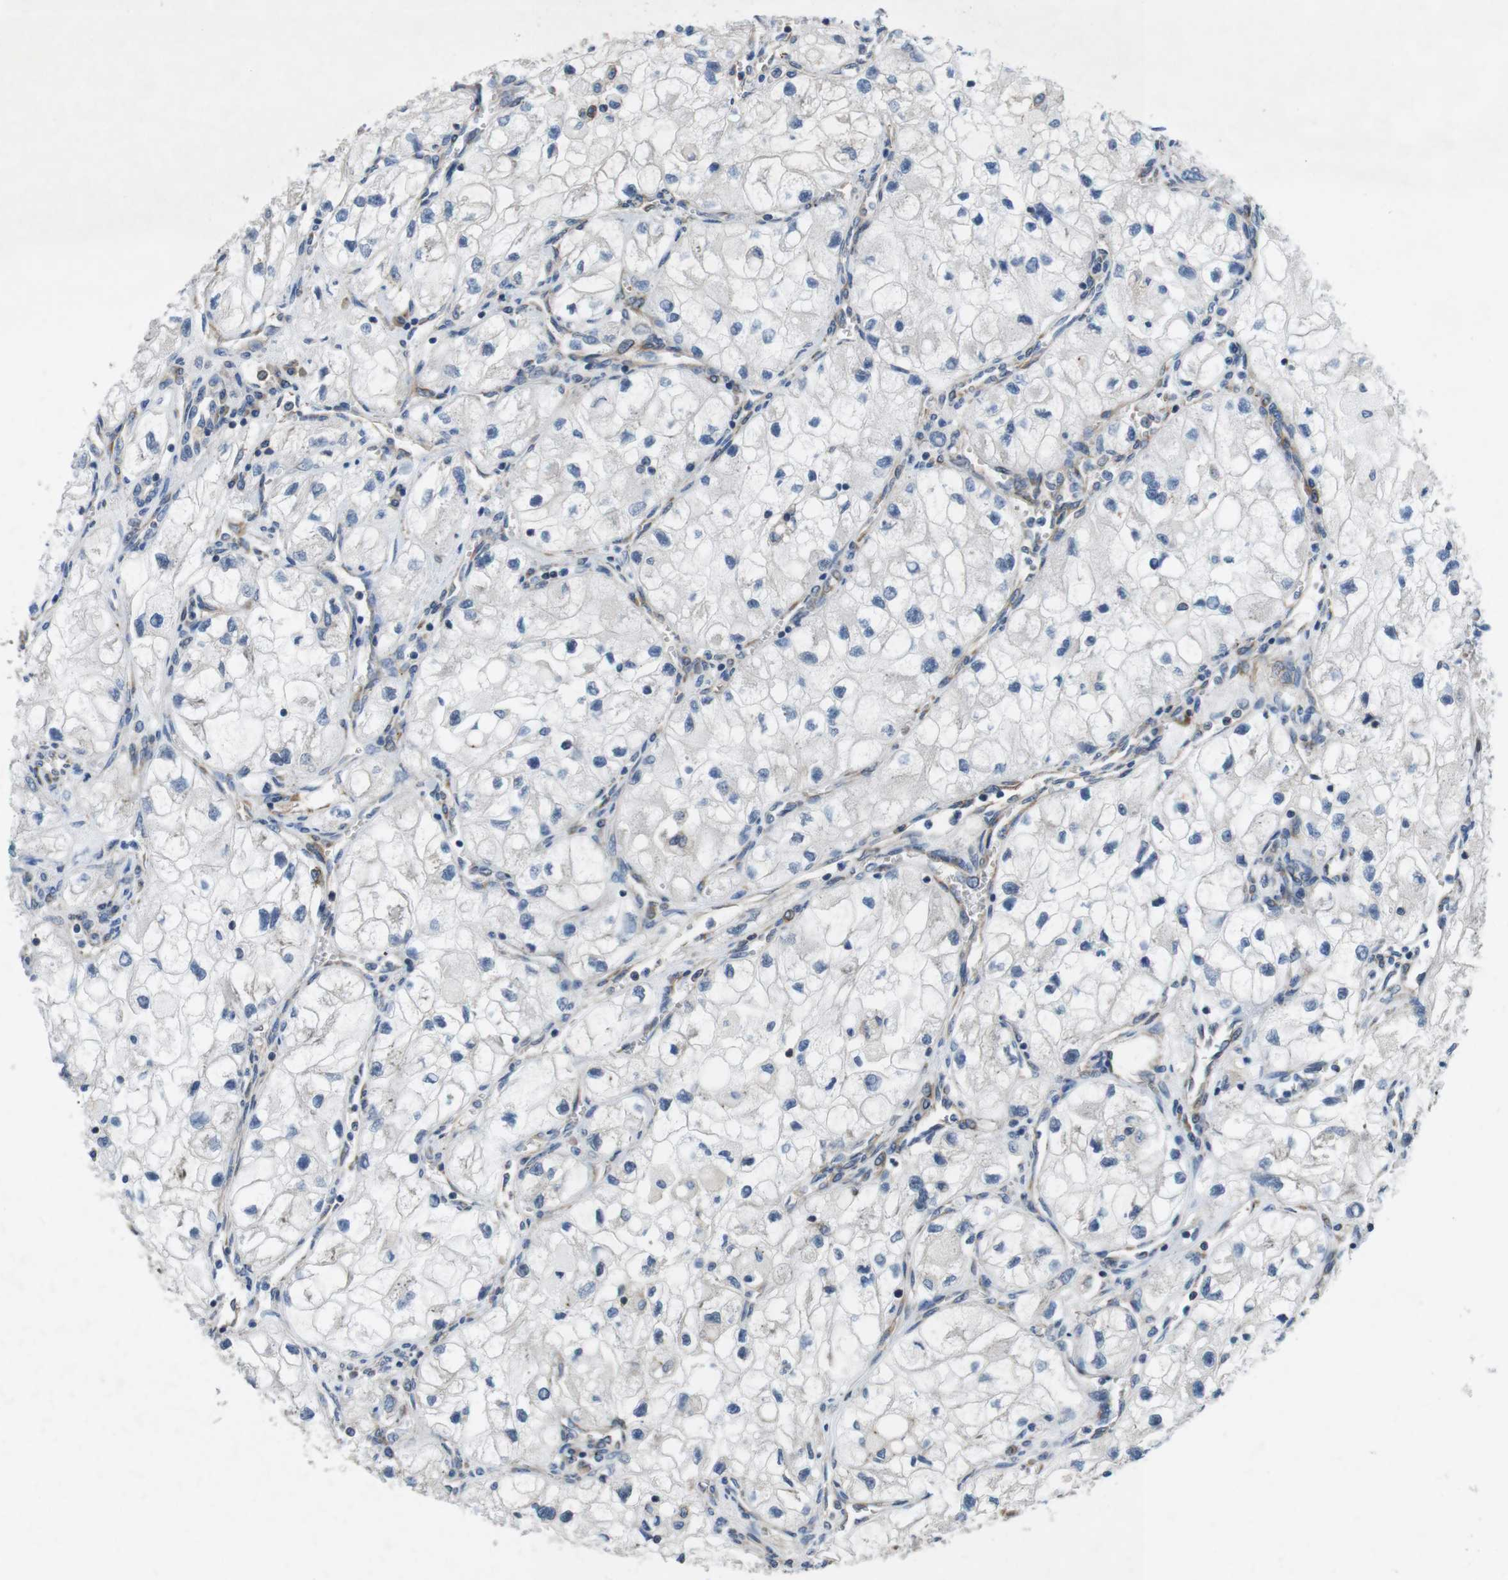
{"staining": {"intensity": "negative", "quantity": "none", "location": "none"}, "tissue": "renal cancer", "cell_type": "Tumor cells", "image_type": "cancer", "snomed": [{"axis": "morphology", "description": "Adenocarcinoma, NOS"}, {"axis": "topography", "description": "Kidney"}], "caption": "This photomicrograph is of renal cancer stained with immunohistochemistry to label a protein in brown with the nuclei are counter-stained blue. There is no staining in tumor cells.", "gene": "DCLK1", "patient": {"sex": "female", "age": 70}}